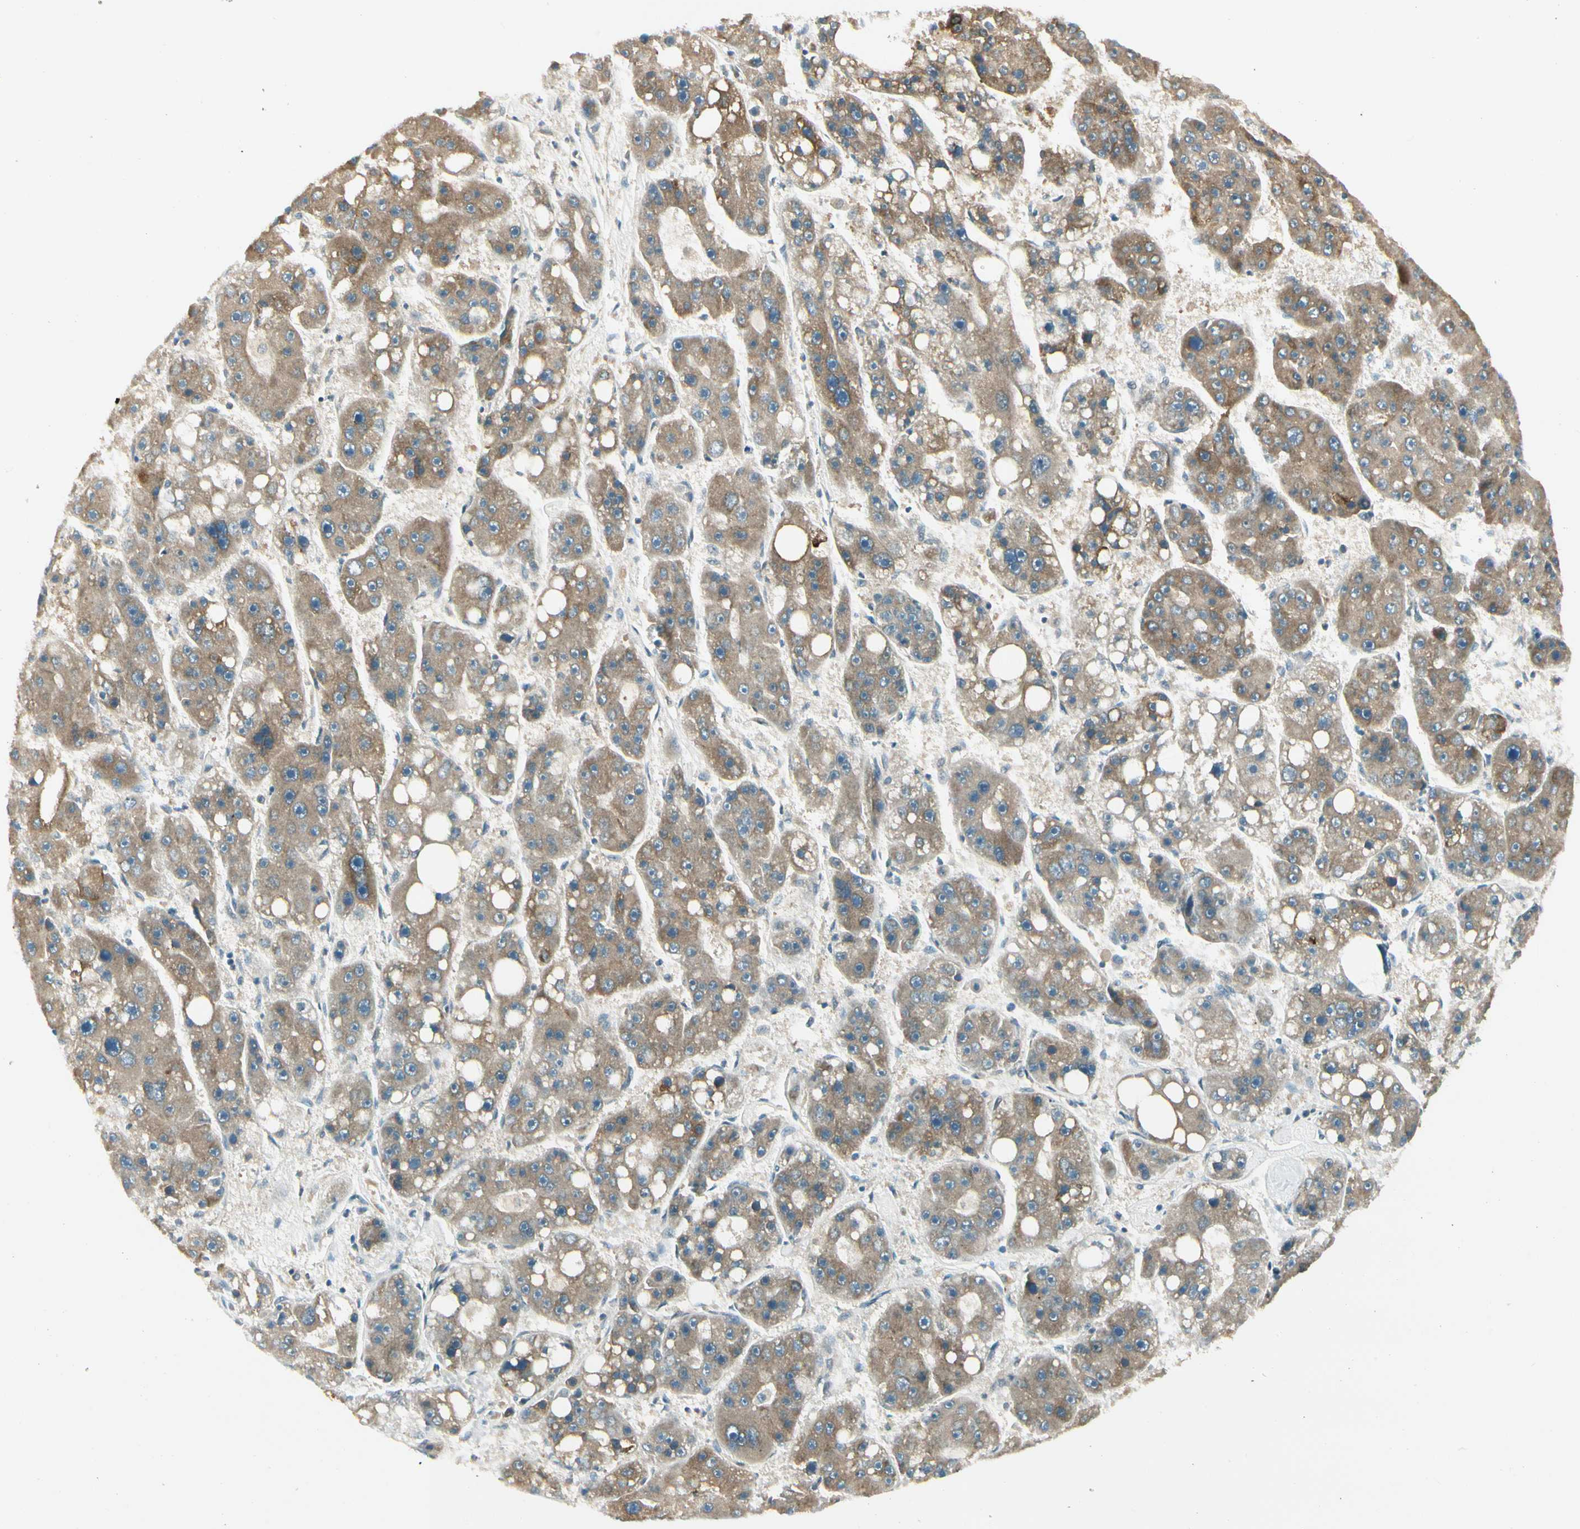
{"staining": {"intensity": "moderate", "quantity": ">75%", "location": "cytoplasmic/membranous"}, "tissue": "liver cancer", "cell_type": "Tumor cells", "image_type": "cancer", "snomed": [{"axis": "morphology", "description": "Carcinoma, Hepatocellular, NOS"}, {"axis": "topography", "description": "Liver"}], "caption": "This micrograph displays IHC staining of liver hepatocellular carcinoma, with medium moderate cytoplasmic/membranous expression in about >75% of tumor cells.", "gene": "BNIP1", "patient": {"sex": "female", "age": 61}}